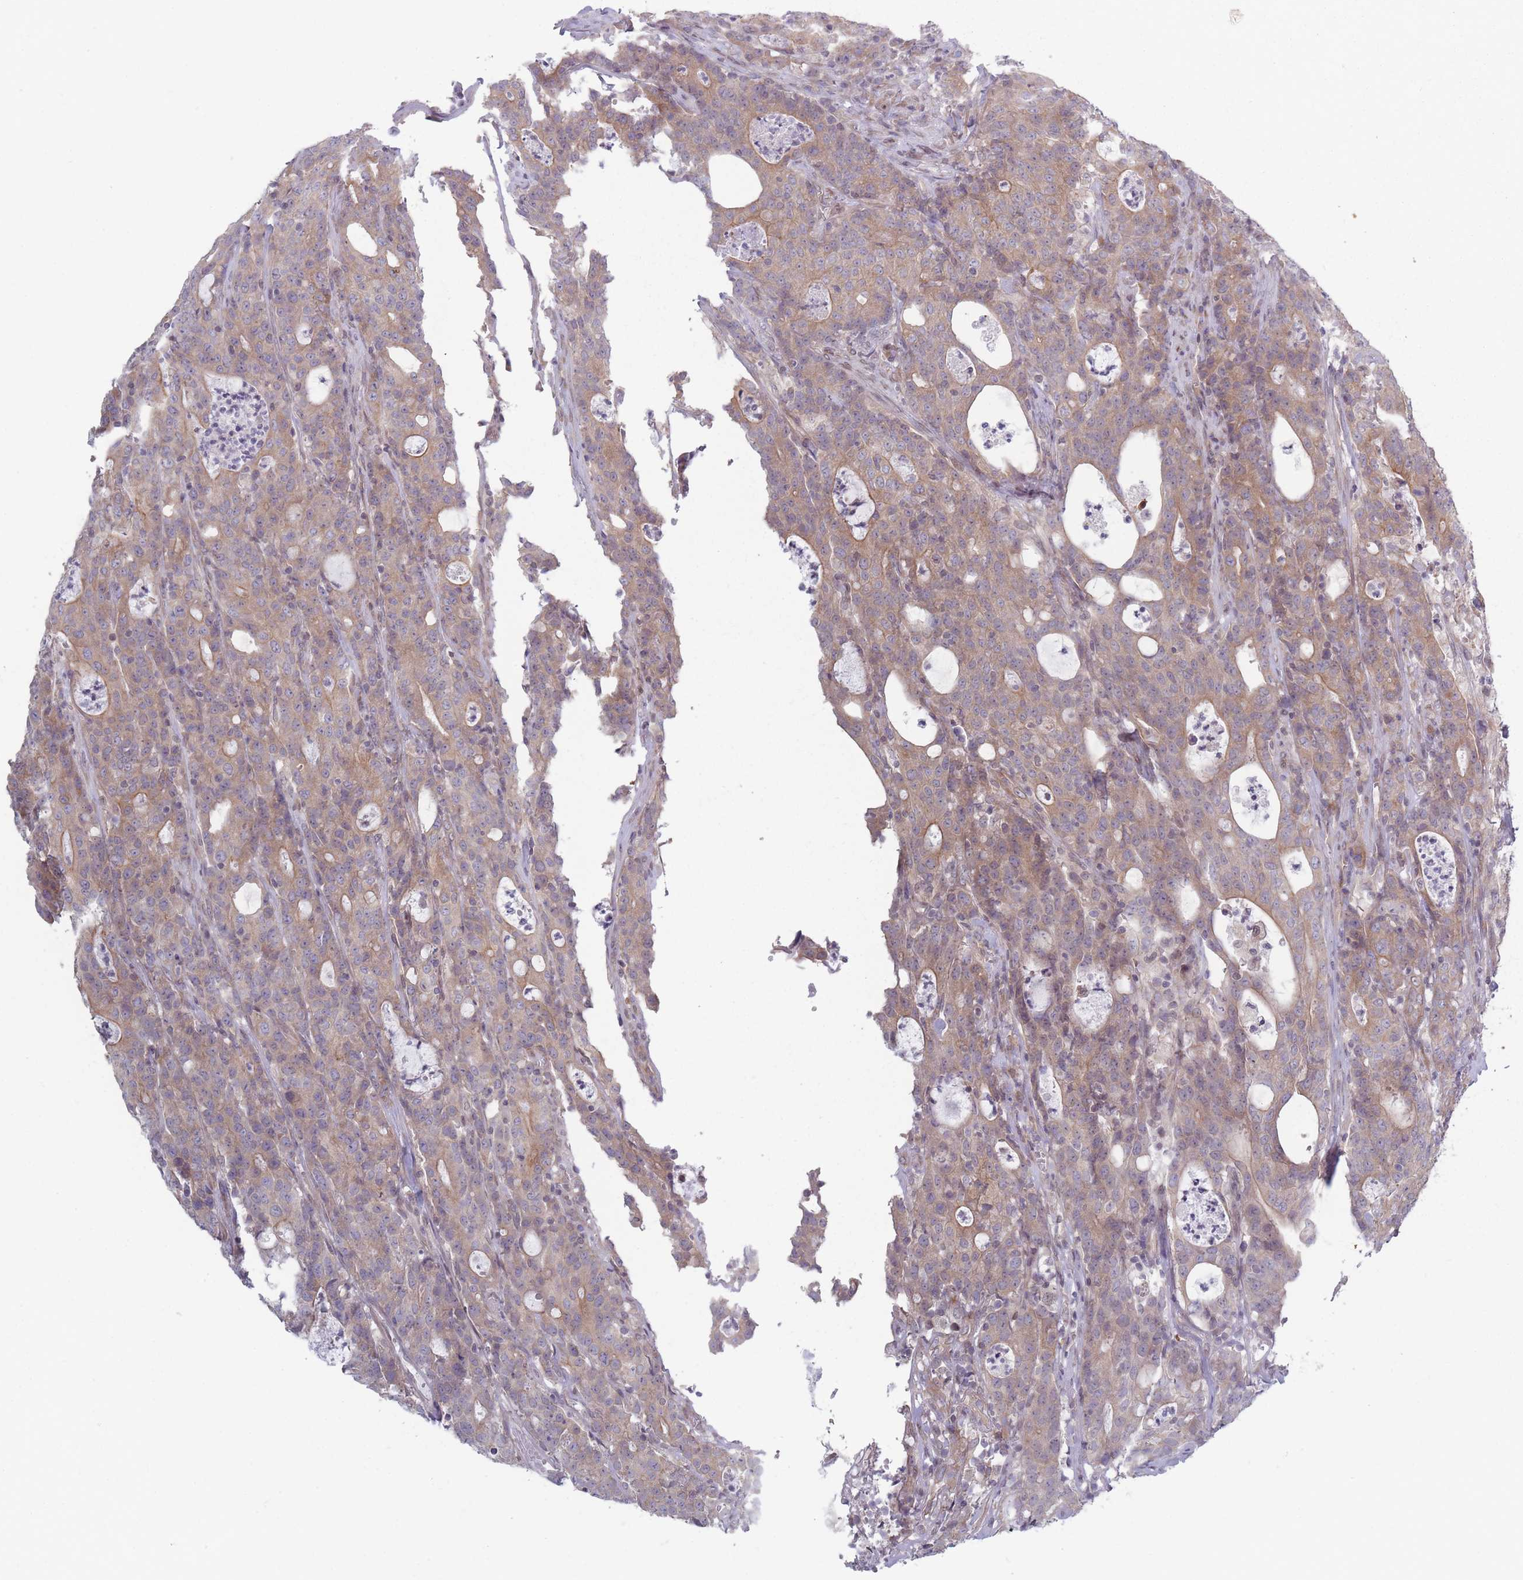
{"staining": {"intensity": "moderate", "quantity": "25%-75%", "location": "cytoplasmic/membranous"}, "tissue": "colorectal cancer", "cell_type": "Tumor cells", "image_type": "cancer", "snomed": [{"axis": "morphology", "description": "Adenocarcinoma, NOS"}, {"axis": "topography", "description": "Colon"}], "caption": "Protein expression analysis of colorectal adenocarcinoma displays moderate cytoplasmic/membranous positivity in about 25%-75% of tumor cells. (DAB IHC with brightfield microscopy, high magnification).", "gene": "VRK2", "patient": {"sex": "male", "age": 83}}